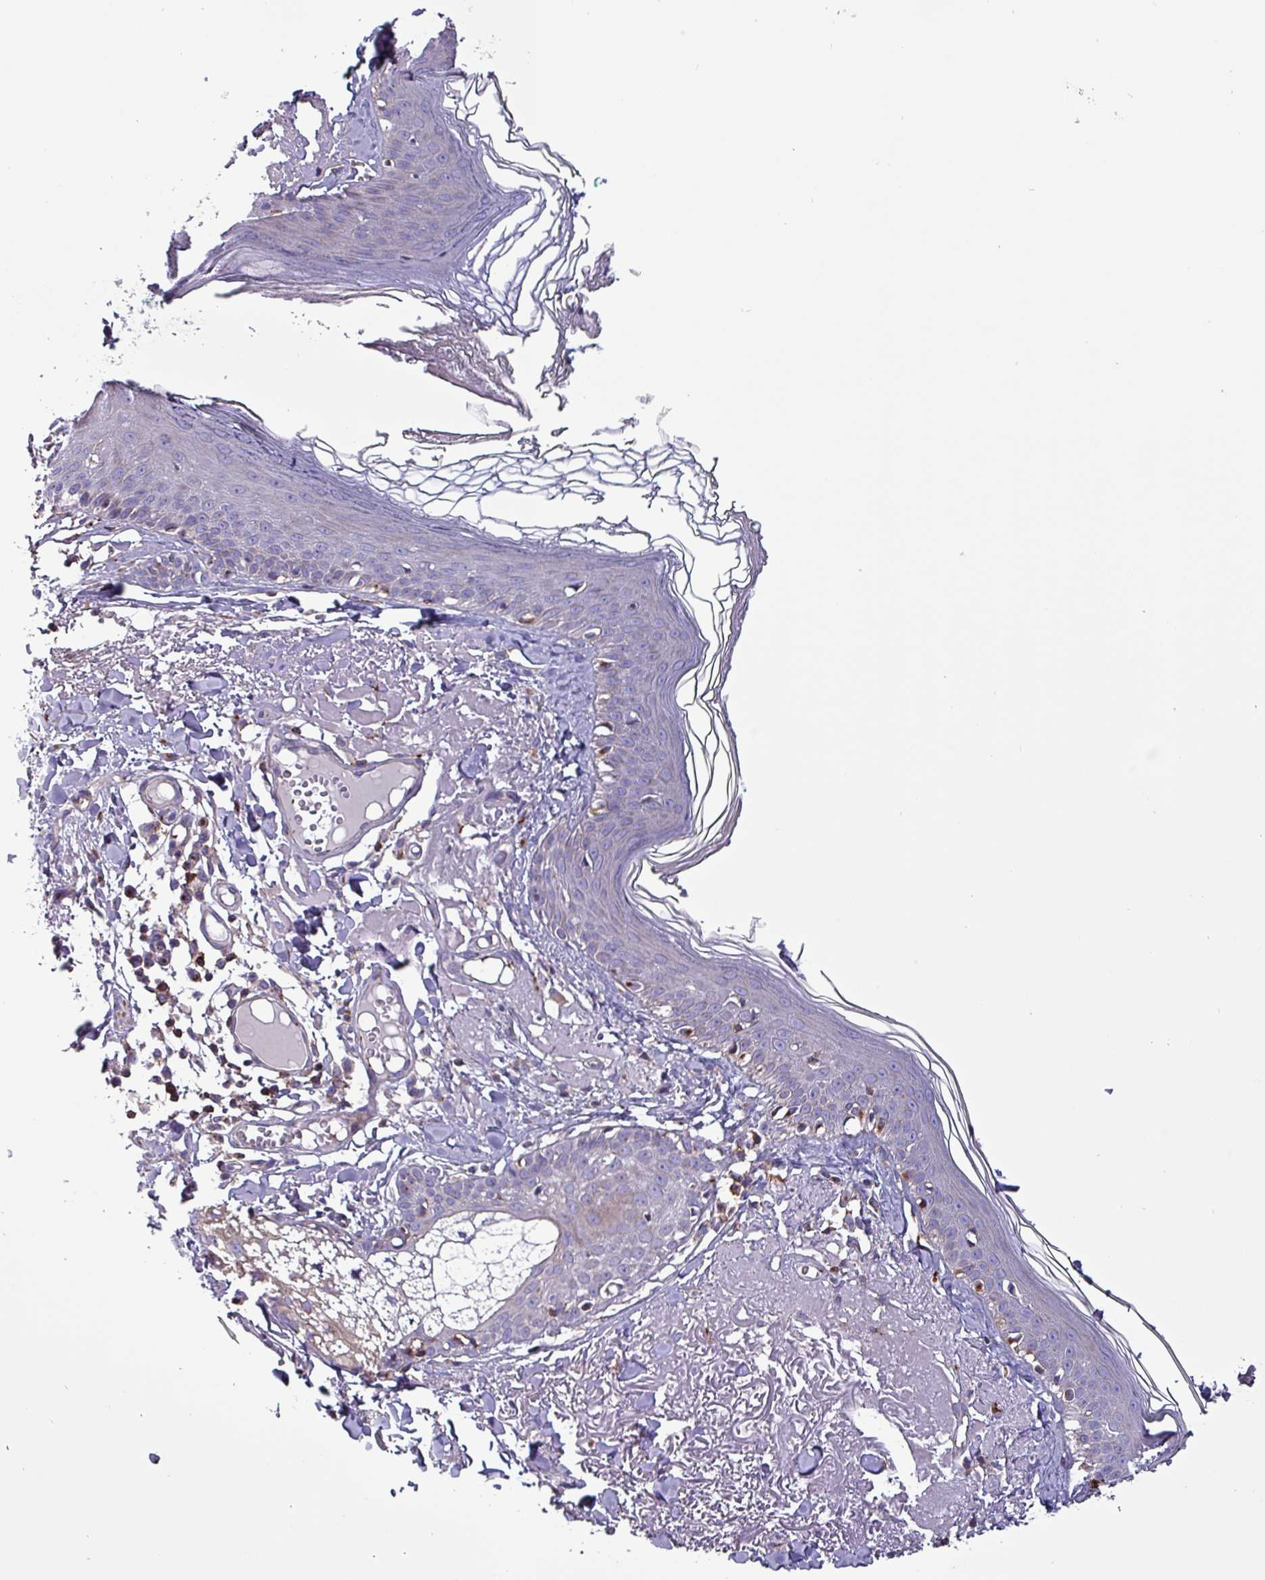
{"staining": {"intensity": "negative", "quantity": "none", "location": "none"}, "tissue": "skin", "cell_type": "Fibroblasts", "image_type": "normal", "snomed": [{"axis": "morphology", "description": "Normal tissue, NOS"}, {"axis": "morphology", "description": "Malignant melanoma, NOS"}, {"axis": "topography", "description": "Skin"}], "caption": "This is a micrograph of IHC staining of benign skin, which shows no positivity in fibroblasts.", "gene": "VAMP4", "patient": {"sex": "male", "age": 80}}